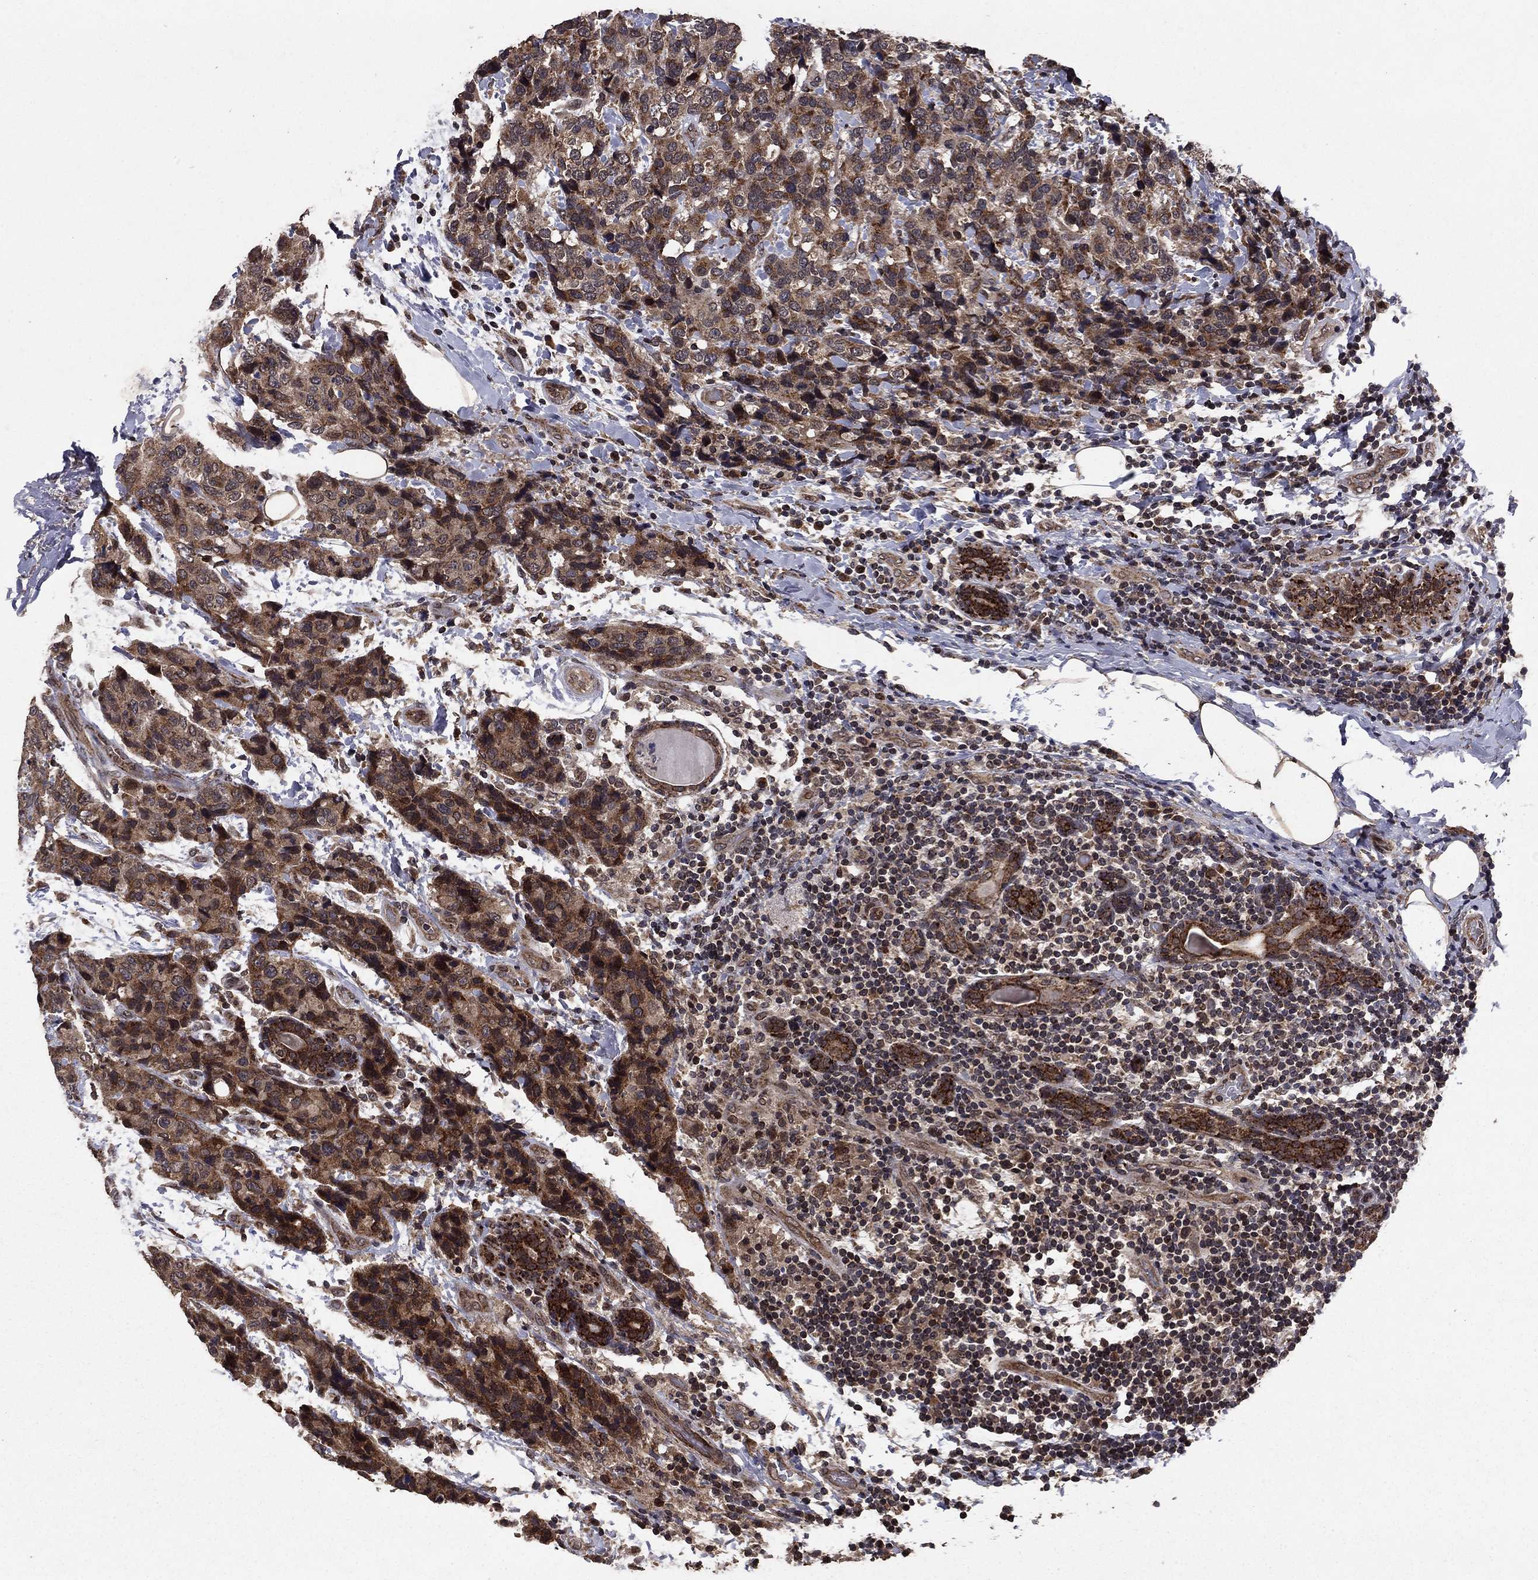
{"staining": {"intensity": "strong", "quantity": ">75%", "location": "cytoplasmic/membranous"}, "tissue": "breast cancer", "cell_type": "Tumor cells", "image_type": "cancer", "snomed": [{"axis": "morphology", "description": "Lobular carcinoma"}, {"axis": "topography", "description": "Breast"}], "caption": "Protein staining by immunohistochemistry (IHC) shows strong cytoplasmic/membranous staining in approximately >75% of tumor cells in breast cancer (lobular carcinoma).", "gene": "DHRS1", "patient": {"sex": "female", "age": 59}}